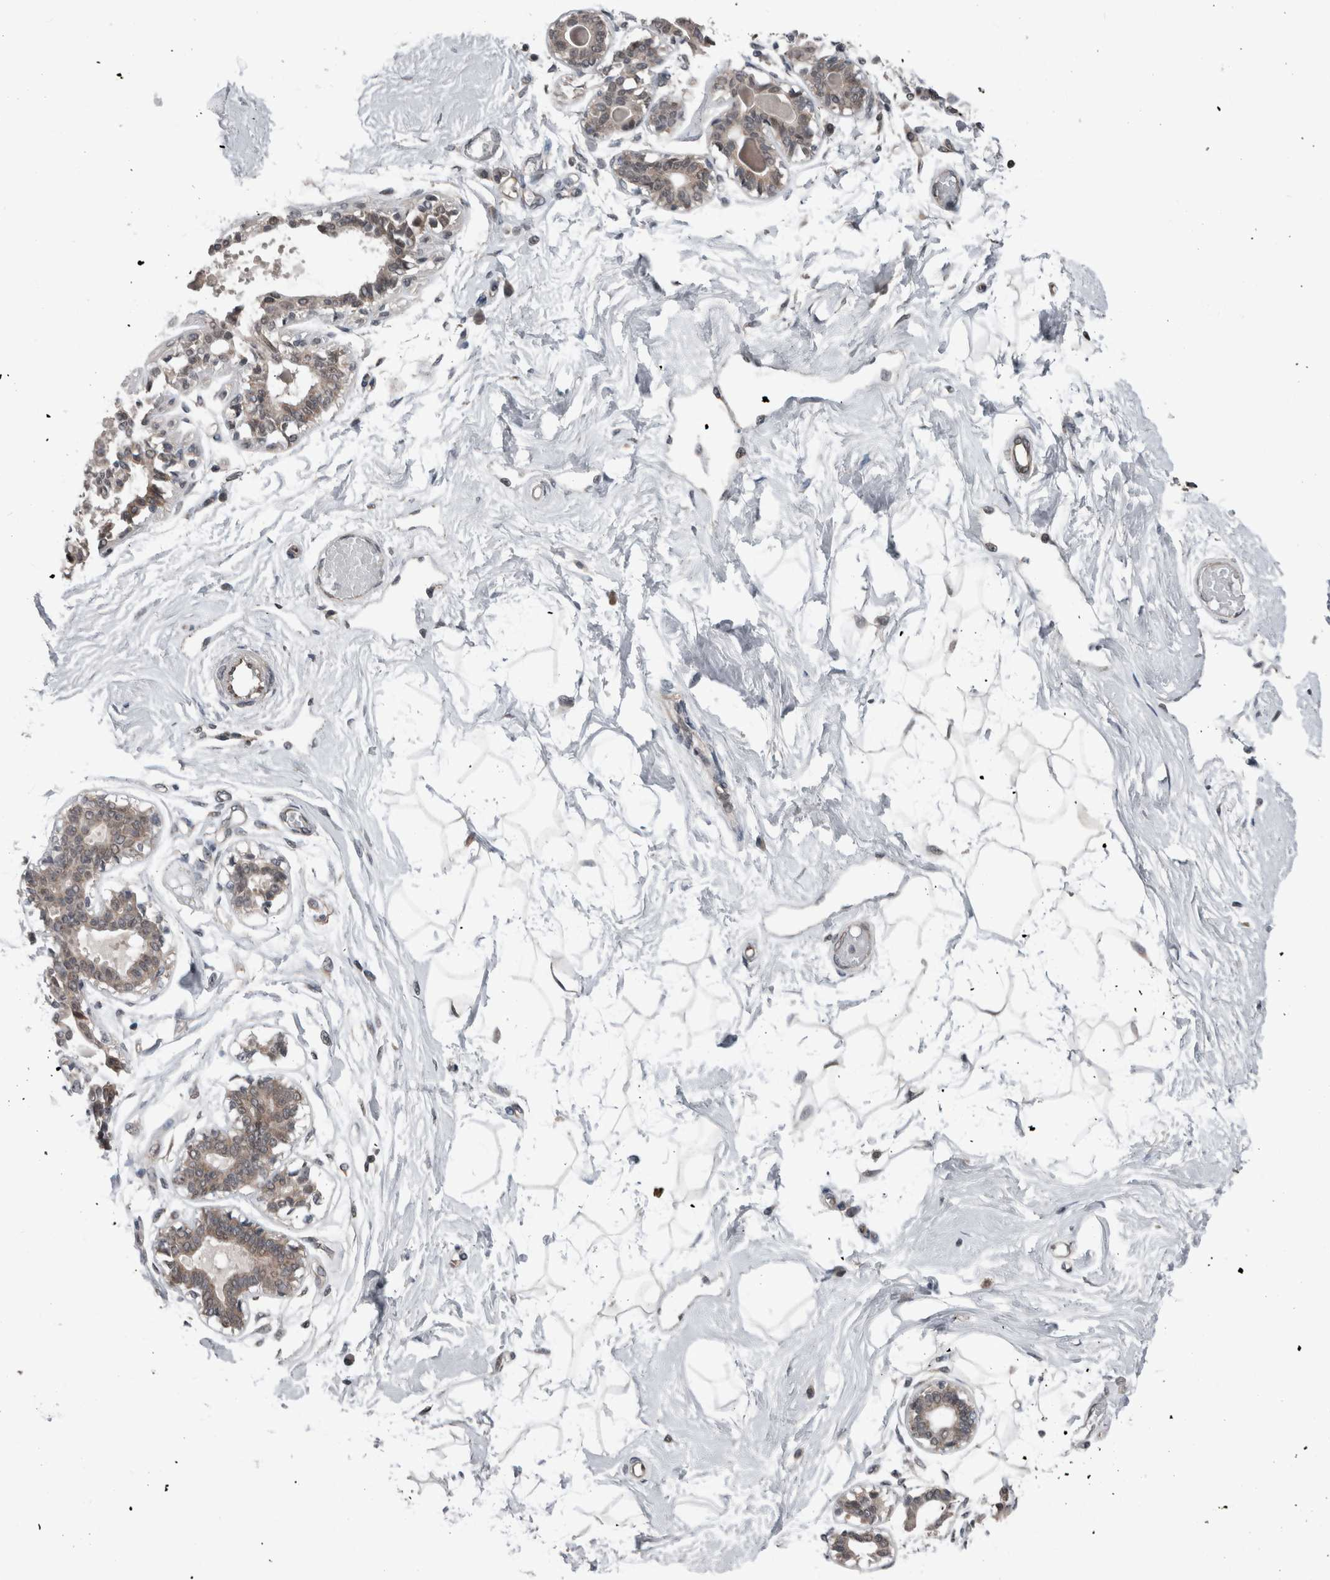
{"staining": {"intensity": "weak", "quantity": ">75%", "location": "cytoplasmic/membranous,nuclear"}, "tissue": "breast", "cell_type": "Adipocytes", "image_type": "normal", "snomed": [{"axis": "morphology", "description": "Normal tissue, NOS"}, {"axis": "topography", "description": "Breast"}], "caption": "Human breast stained for a protein (brown) shows weak cytoplasmic/membranous,nuclear positive expression in approximately >75% of adipocytes.", "gene": "ENY2", "patient": {"sex": "female", "age": 45}}